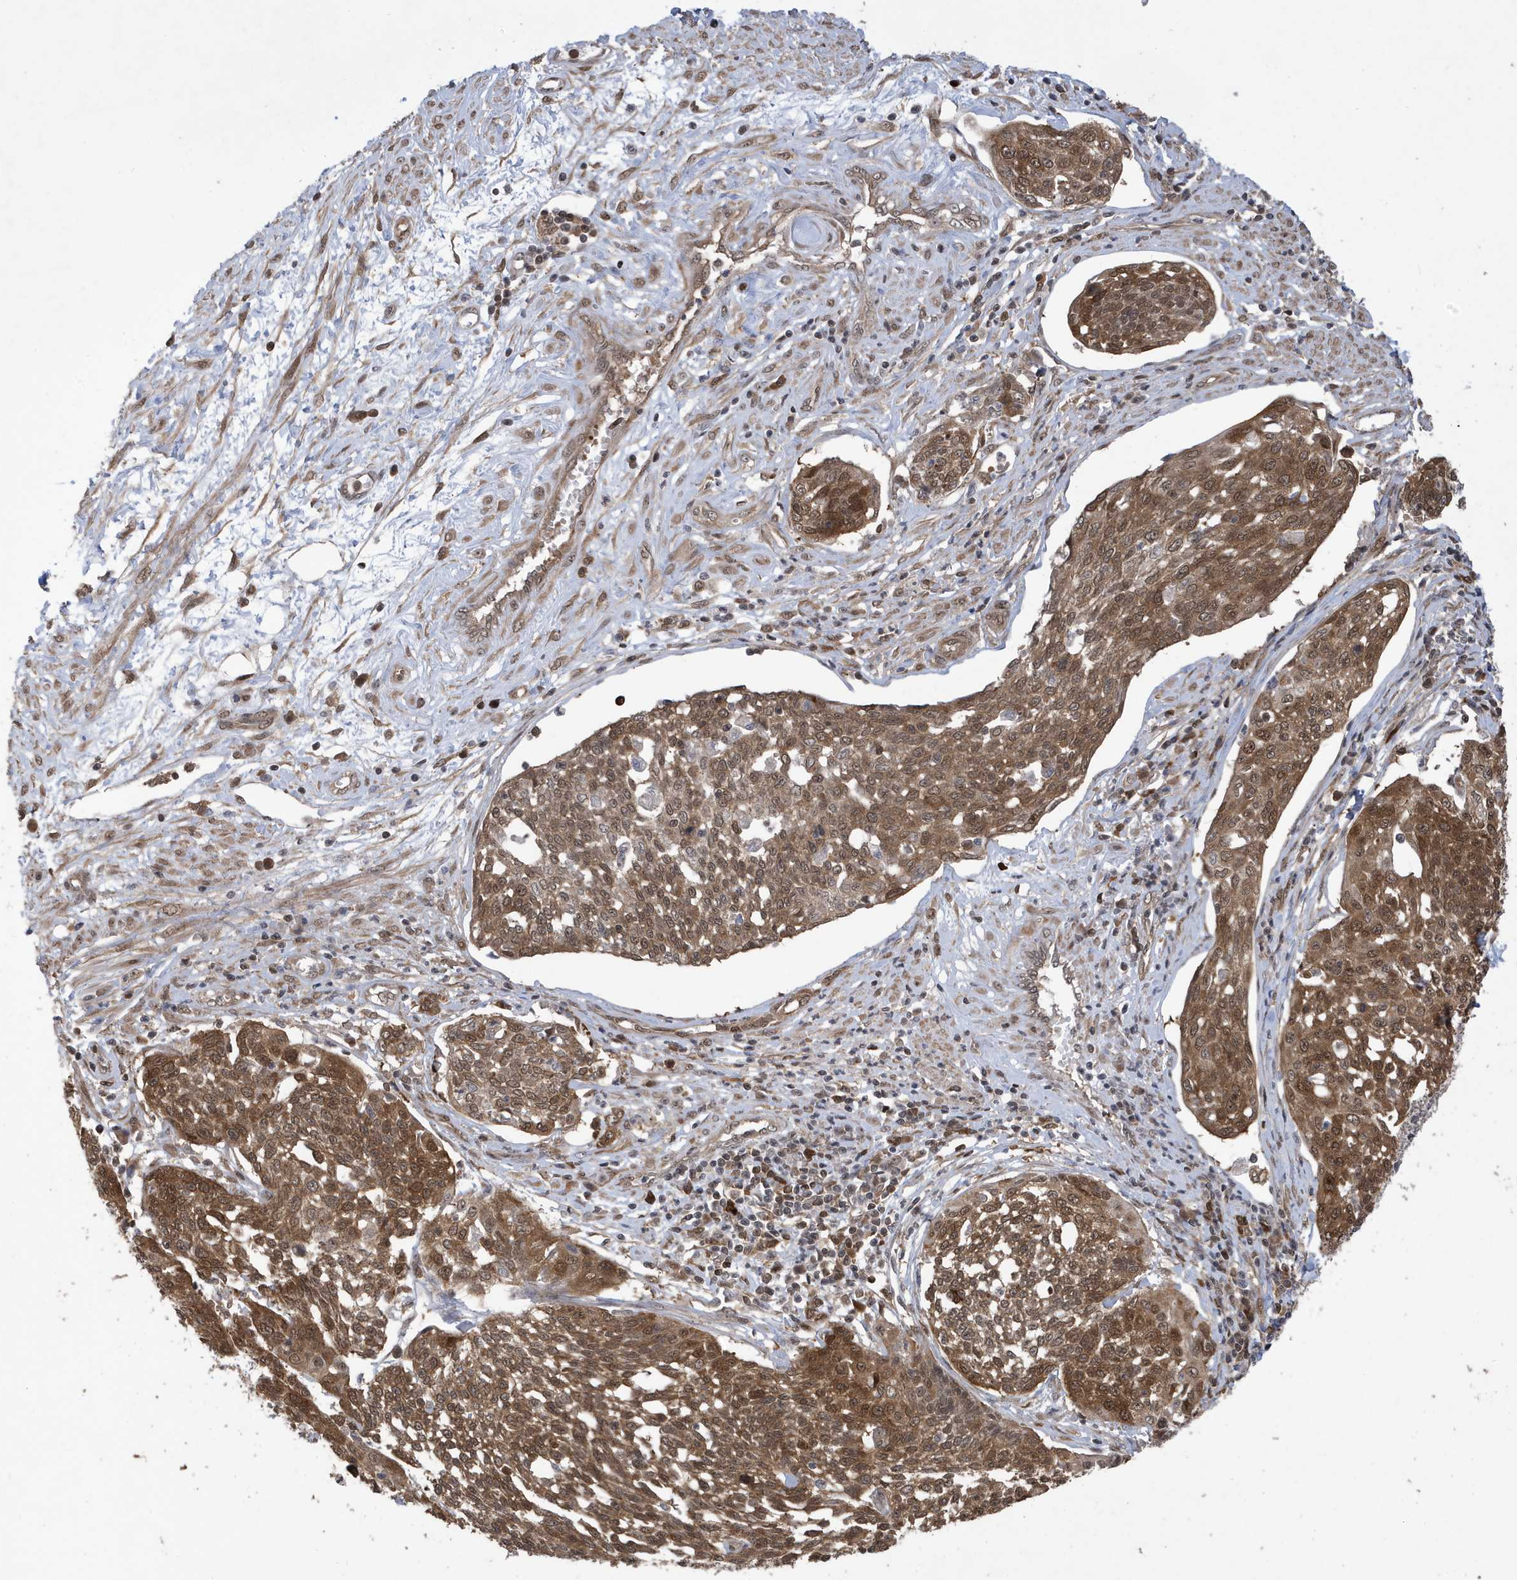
{"staining": {"intensity": "moderate", "quantity": ">75%", "location": "cytoplasmic/membranous,nuclear"}, "tissue": "cervical cancer", "cell_type": "Tumor cells", "image_type": "cancer", "snomed": [{"axis": "morphology", "description": "Squamous cell carcinoma, NOS"}, {"axis": "topography", "description": "Cervix"}], "caption": "IHC (DAB (3,3'-diaminobenzidine)) staining of cervical cancer (squamous cell carcinoma) reveals moderate cytoplasmic/membranous and nuclear protein staining in approximately >75% of tumor cells.", "gene": "UBQLN1", "patient": {"sex": "female", "age": 34}}